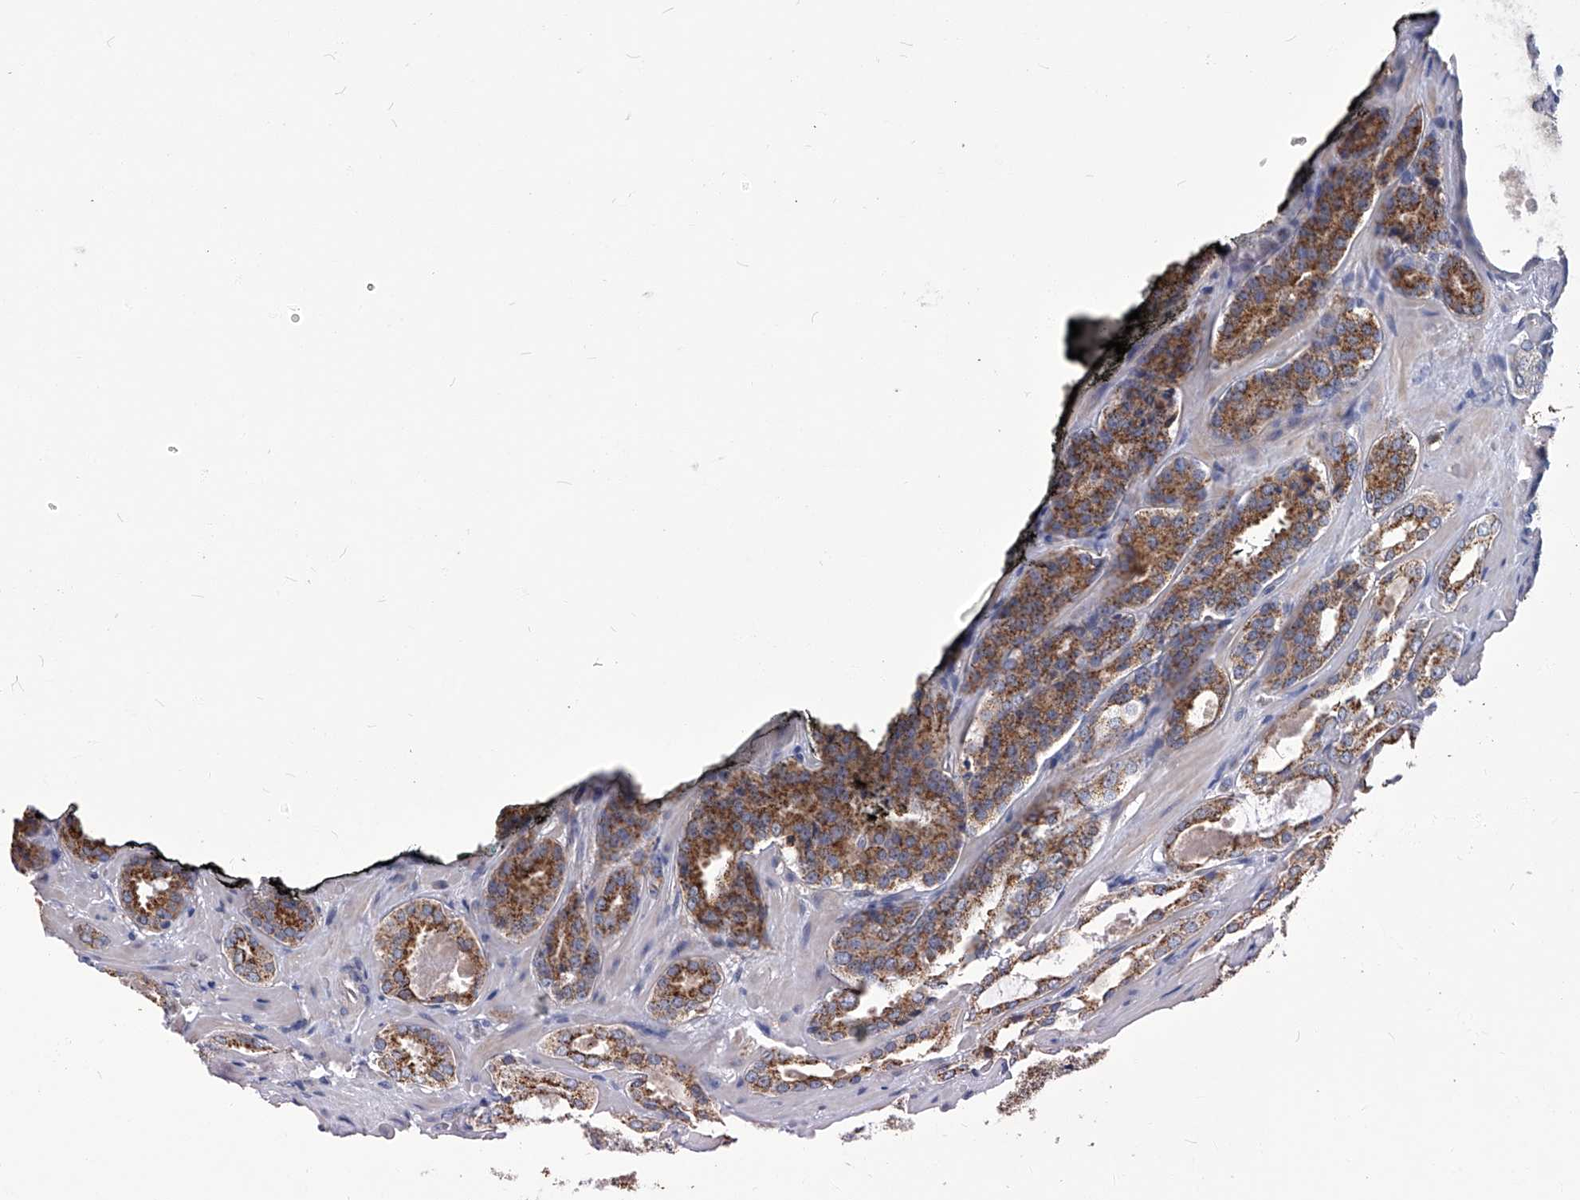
{"staining": {"intensity": "moderate", "quantity": ">75%", "location": "cytoplasmic/membranous"}, "tissue": "prostate cancer", "cell_type": "Tumor cells", "image_type": "cancer", "snomed": [{"axis": "morphology", "description": "Adenocarcinoma, High grade"}, {"axis": "topography", "description": "Prostate"}], "caption": "Protein staining of prostate adenocarcinoma (high-grade) tissue exhibits moderate cytoplasmic/membranous positivity in about >75% of tumor cells. (DAB = brown stain, brightfield microscopy at high magnification).", "gene": "TGFBR1", "patient": {"sex": "male", "age": 60}}